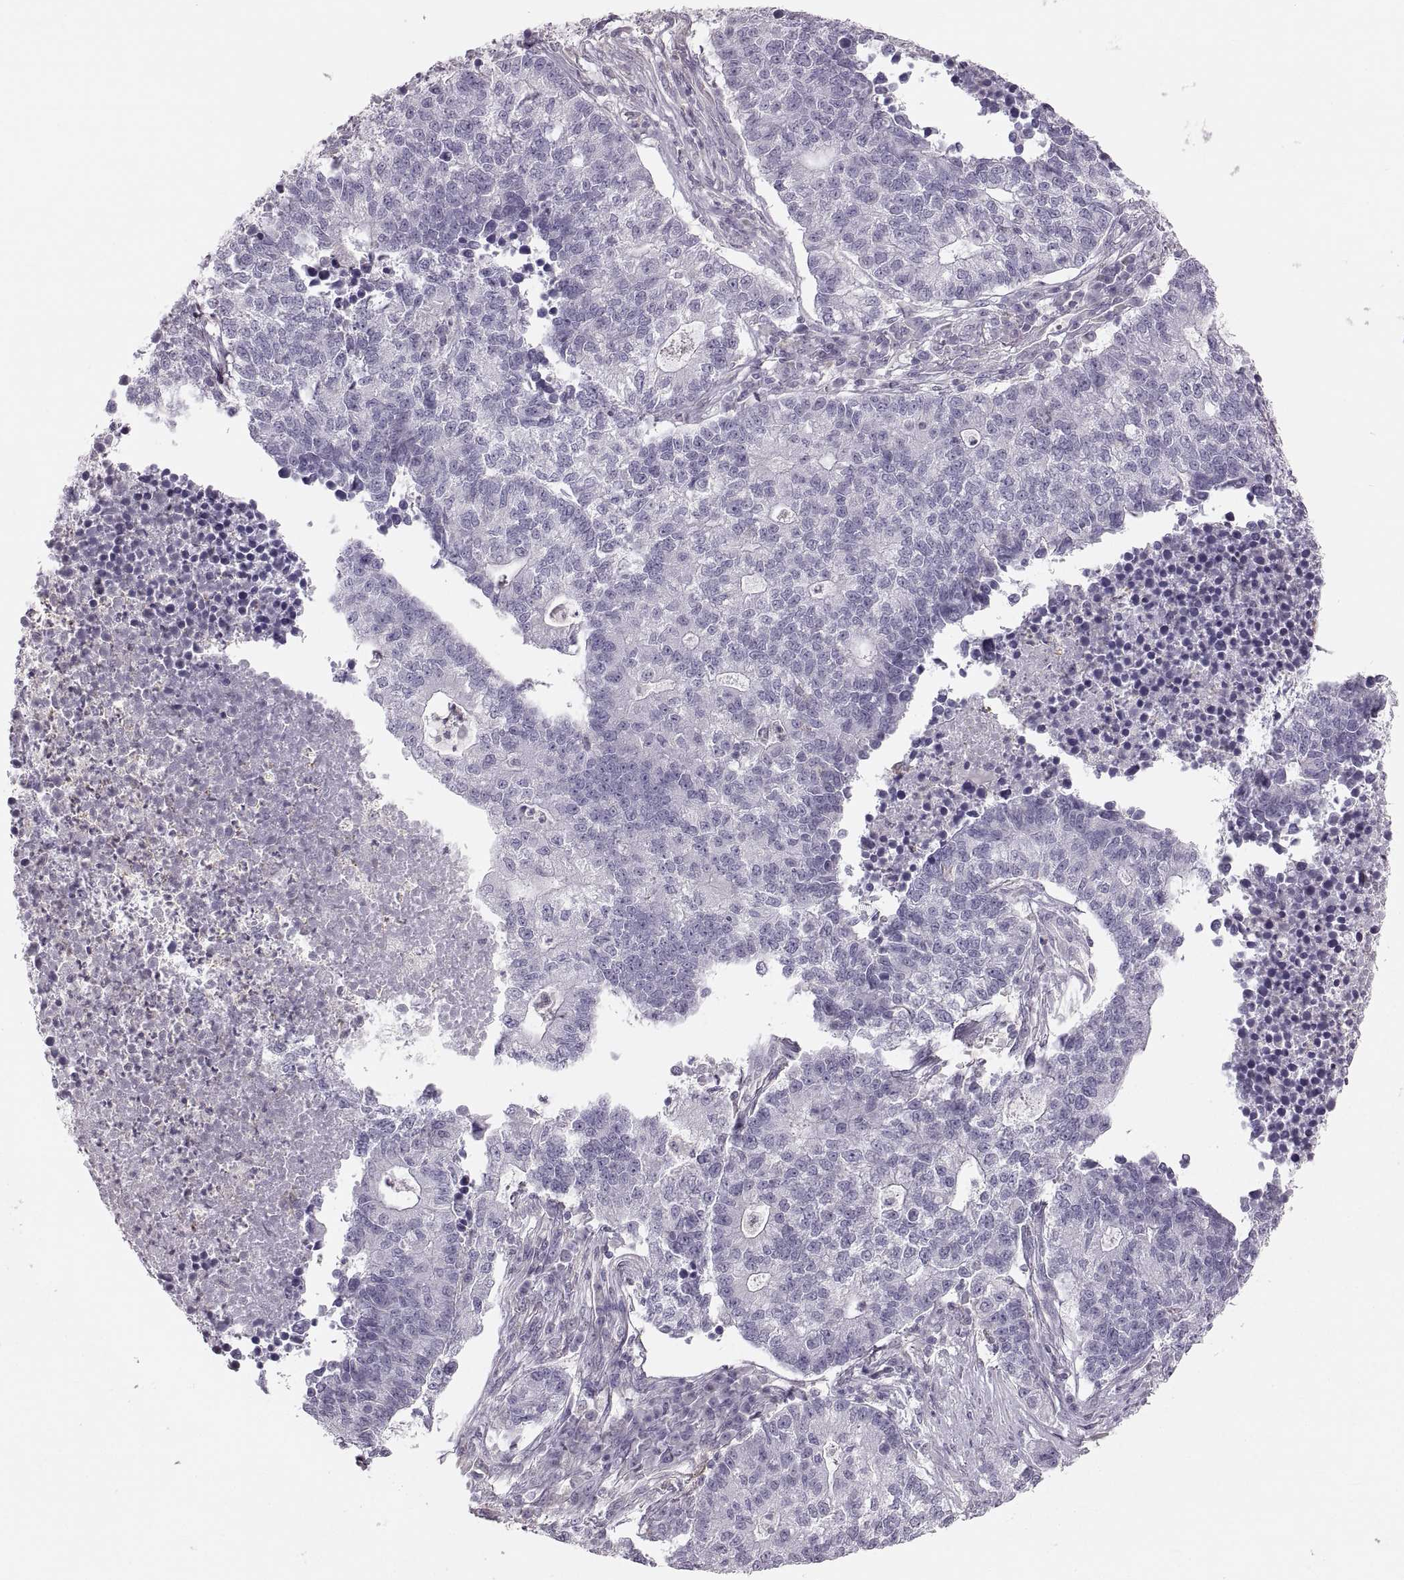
{"staining": {"intensity": "negative", "quantity": "none", "location": "none"}, "tissue": "lung cancer", "cell_type": "Tumor cells", "image_type": "cancer", "snomed": [{"axis": "morphology", "description": "Adenocarcinoma, NOS"}, {"axis": "topography", "description": "Lung"}], "caption": "This is an immunohistochemistry (IHC) image of human lung adenocarcinoma. There is no positivity in tumor cells.", "gene": "RUNDC3A", "patient": {"sex": "male", "age": 57}}